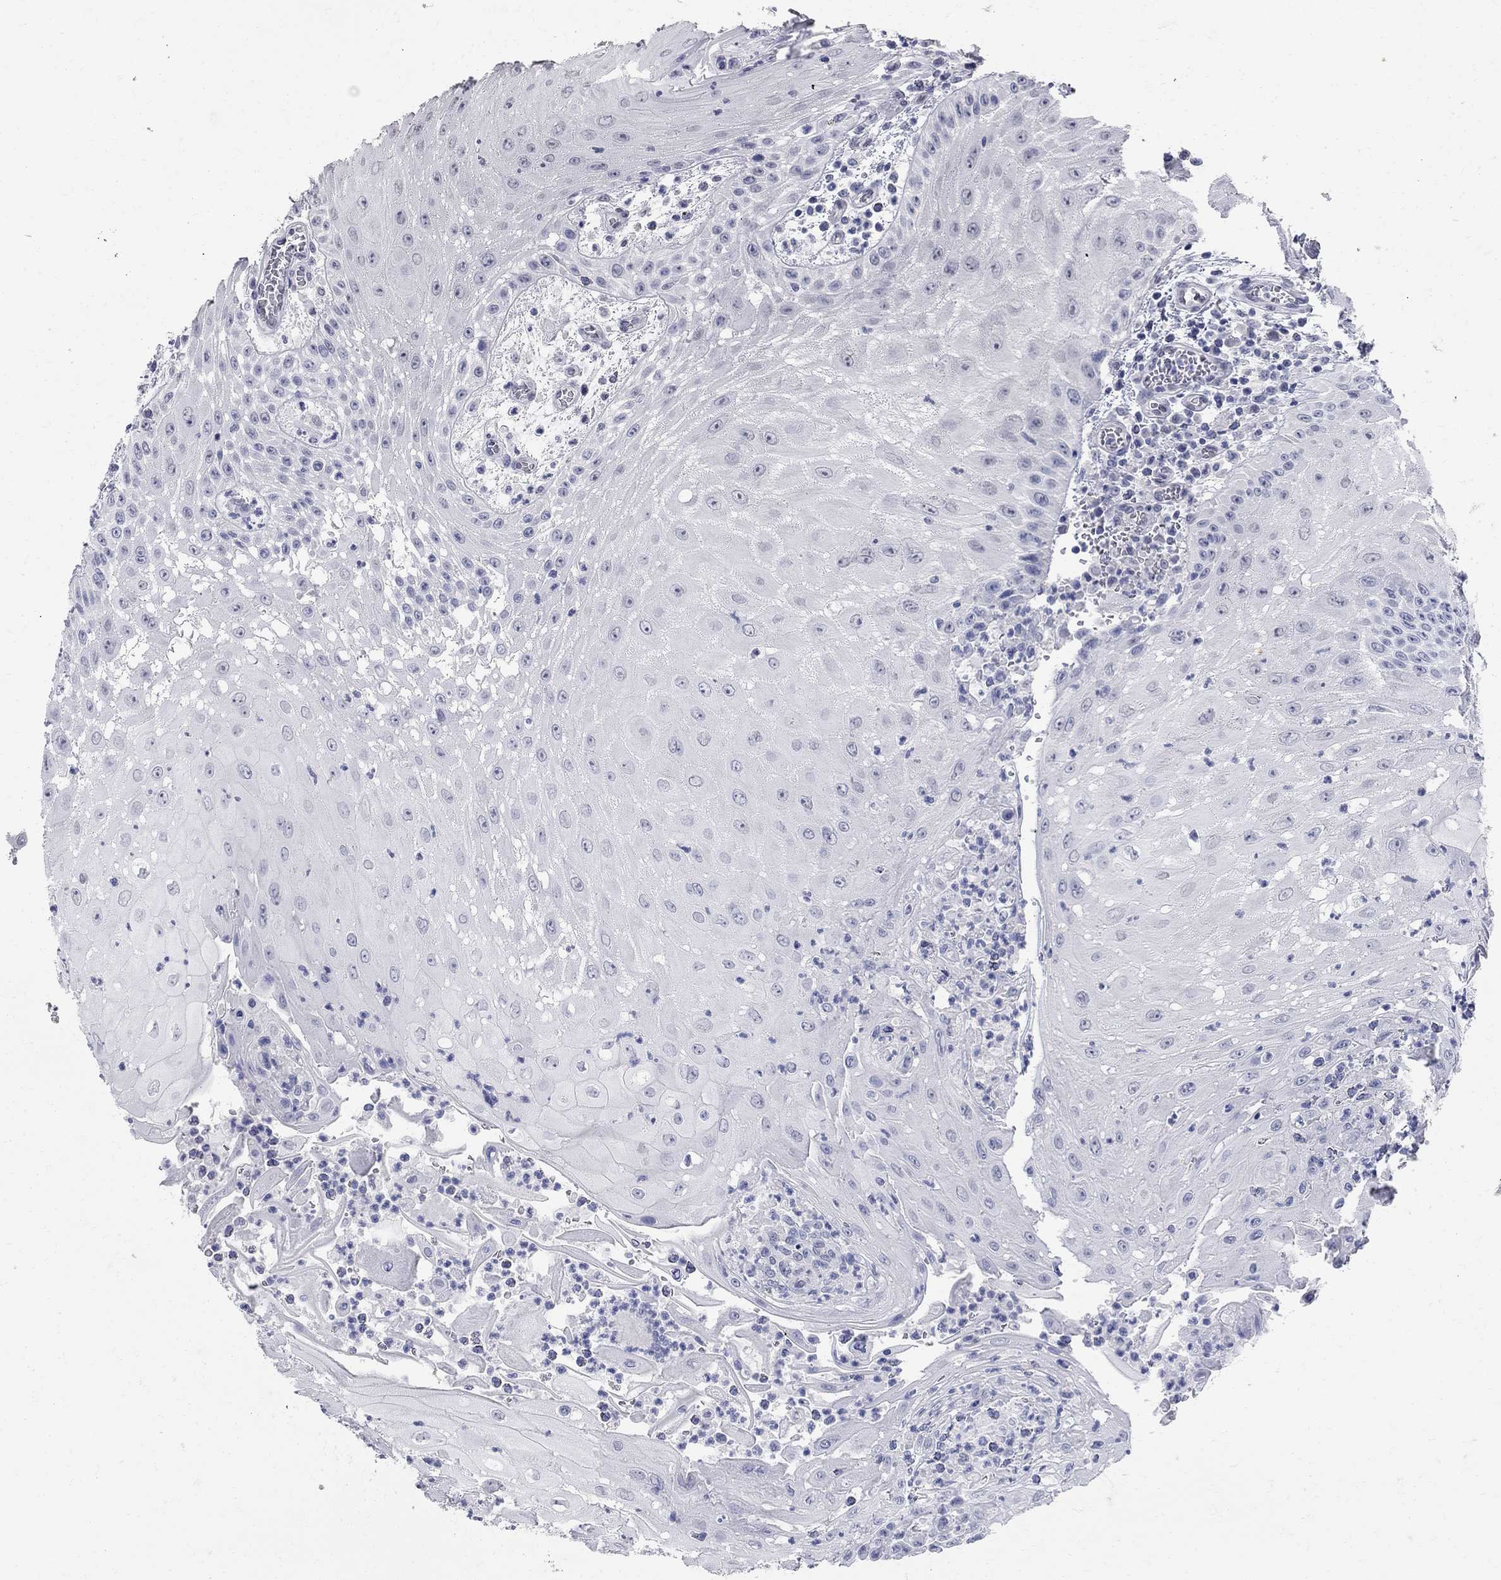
{"staining": {"intensity": "negative", "quantity": "none", "location": "none"}, "tissue": "head and neck cancer", "cell_type": "Tumor cells", "image_type": "cancer", "snomed": [{"axis": "morphology", "description": "Squamous cell carcinoma, NOS"}, {"axis": "topography", "description": "Oral tissue"}, {"axis": "topography", "description": "Head-Neck"}], "caption": "High magnification brightfield microscopy of head and neck cancer (squamous cell carcinoma) stained with DAB (brown) and counterstained with hematoxylin (blue): tumor cells show no significant staining. The staining was performed using DAB to visualize the protein expression in brown, while the nuclei were stained in blue with hematoxylin (Magnification: 20x).", "gene": "BPIFB1", "patient": {"sex": "male", "age": 58}}